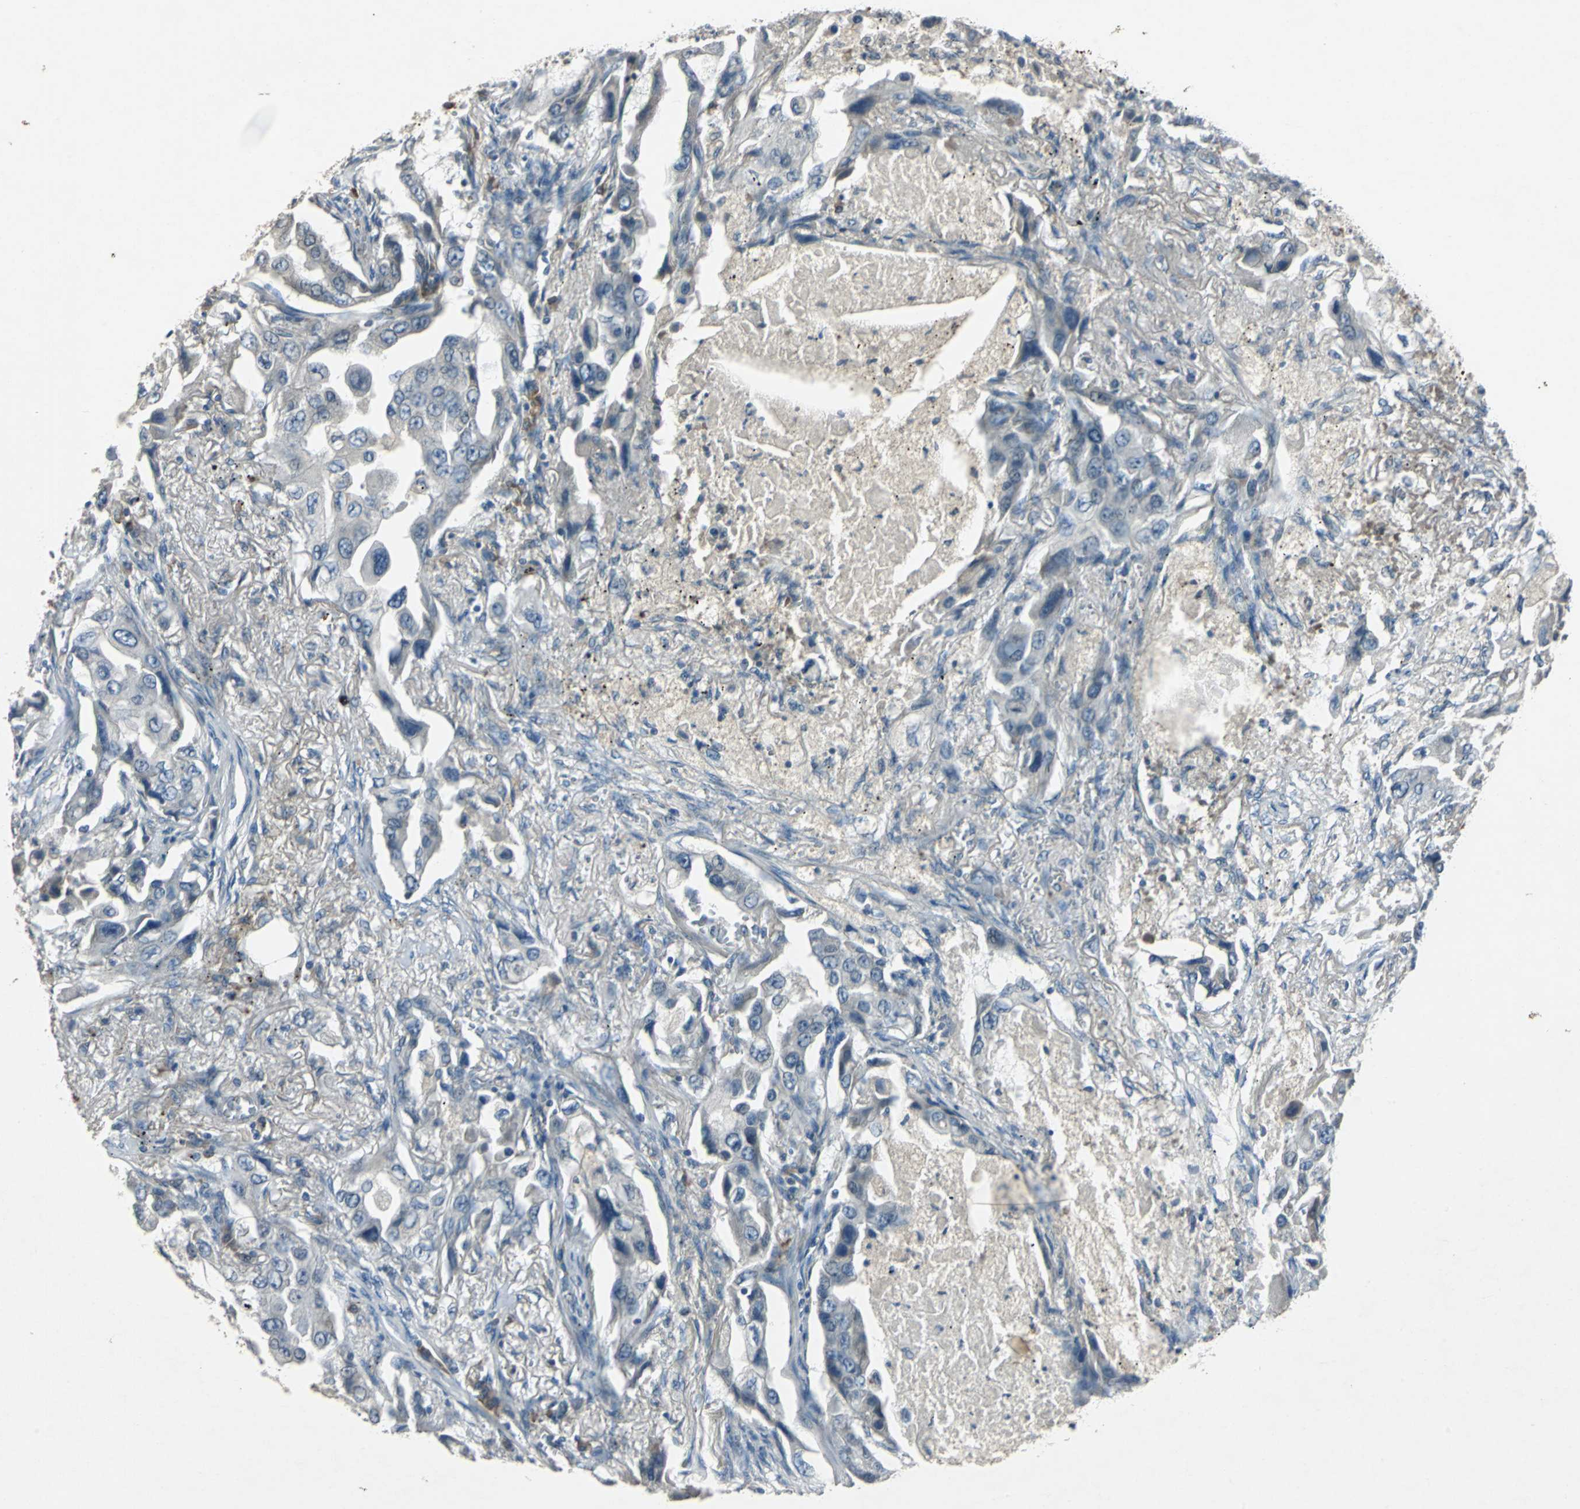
{"staining": {"intensity": "negative", "quantity": "none", "location": "none"}, "tissue": "lung cancer", "cell_type": "Tumor cells", "image_type": "cancer", "snomed": [{"axis": "morphology", "description": "Adenocarcinoma, NOS"}, {"axis": "topography", "description": "Lung"}], "caption": "This photomicrograph is of lung cancer (adenocarcinoma) stained with immunohistochemistry to label a protein in brown with the nuclei are counter-stained blue. There is no positivity in tumor cells. (Brightfield microscopy of DAB immunohistochemistry (IHC) at high magnification).", "gene": "SLC2A13", "patient": {"sex": "female", "age": 65}}